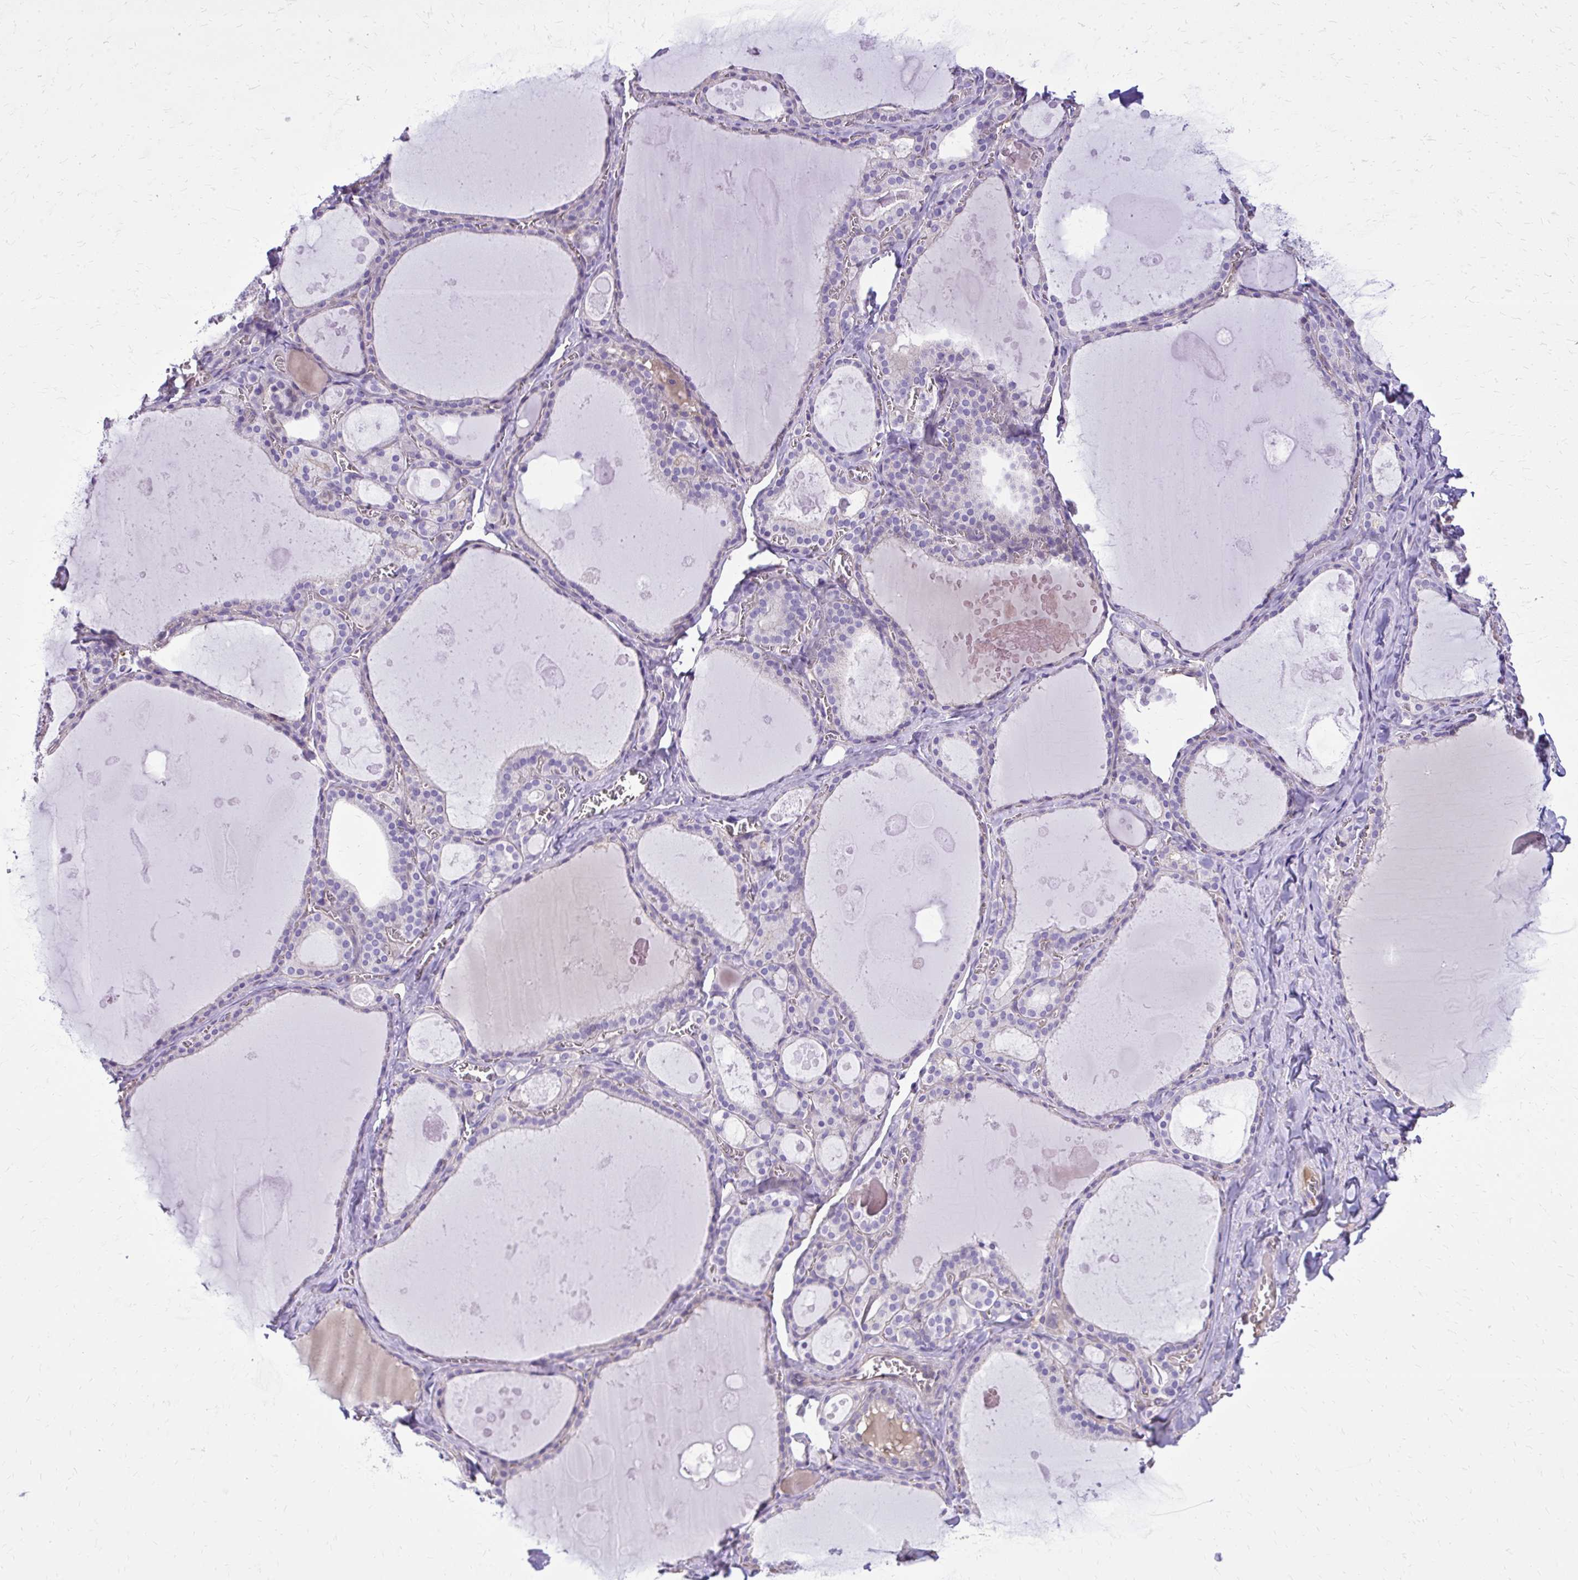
{"staining": {"intensity": "weak", "quantity": "<25%", "location": "cytoplasmic/membranous"}, "tissue": "thyroid gland", "cell_type": "Glandular cells", "image_type": "normal", "snomed": [{"axis": "morphology", "description": "Normal tissue, NOS"}, {"axis": "topography", "description": "Thyroid gland"}], "caption": "Immunohistochemistry histopathology image of unremarkable thyroid gland: thyroid gland stained with DAB (3,3'-diaminobenzidine) exhibits no significant protein positivity in glandular cells.", "gene": "RUNDC3B", "patient": {"sex": "male", "age": 56}}